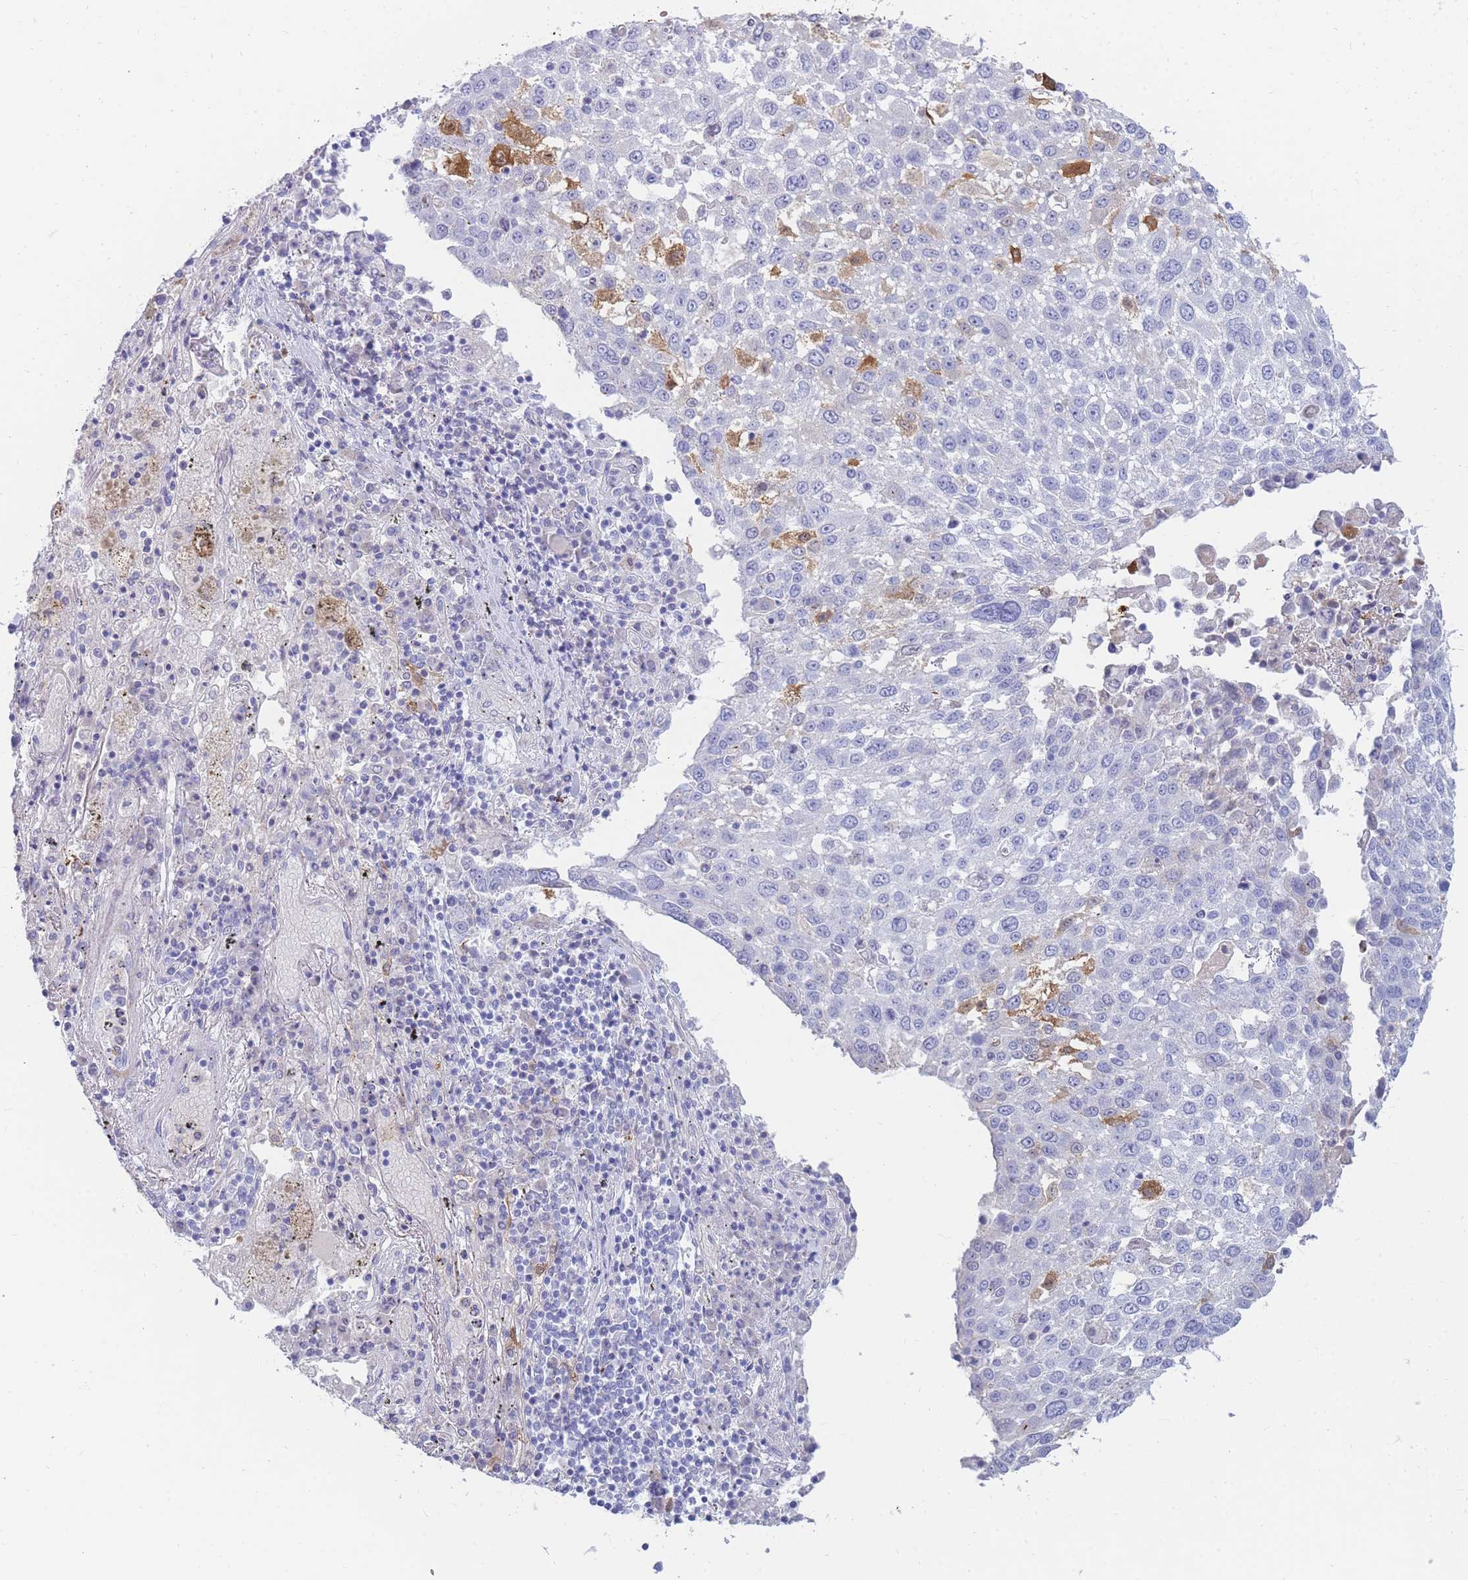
{"staining": {"intensity": "negative", "quantity": "none", "location": "none"}, "tissue": "lung cancer", "cell_type": "Tumor cells", "image_type": "cancer", "snomed": [{"axis": "morphology", "description": "Squamous cell carcinoma, NOS"}, {"axis": "topography", "description": "Lung"}], "caption": "Protein analysis of lung cancer (squamous cell carcinoma) demonstrates no significant expression in tumor cells.", "gene": "NKX1-2", "patient": {"sex": "male", "age": 65}}